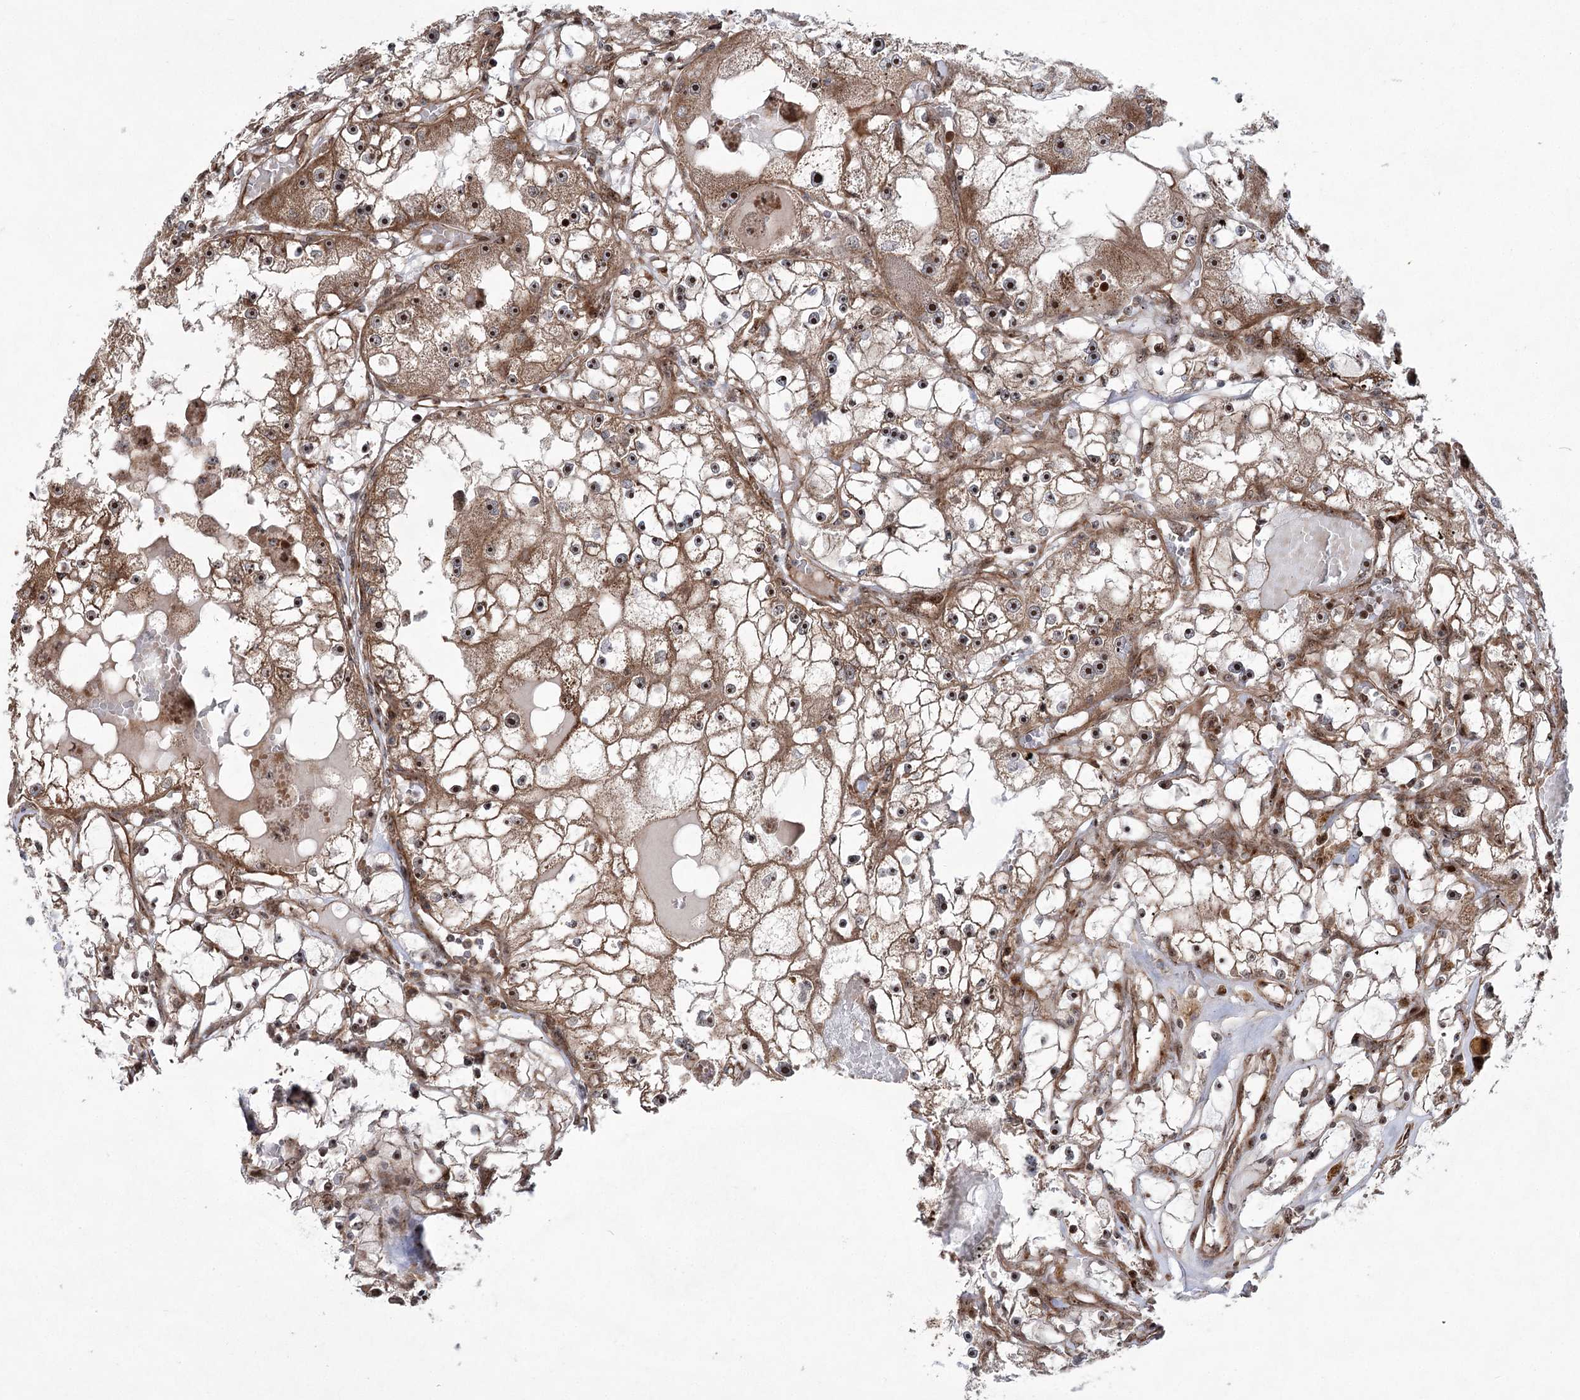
{"staining": {"intensity": "moderate", "quantity": ">75%", "location": "cytoplasmic/membranous,nuclear"}, "tissue": "renal cancer", "cell_type": "Tumor cells", "image_type": "cancer", "snomed": [{"axis": "morphology", "description": "Adenocarcinoma, NOS"}, {"axis": "topography", "description": "Kidney"}], "caption": "Tumor cells demonstrate medium levels of moderate cytoplasmic/membranous and nuclear expression in about >75% of cells in human renal cancer.", "gene": "SERINC5", "patient": {"sex": "male", "age": 56}}